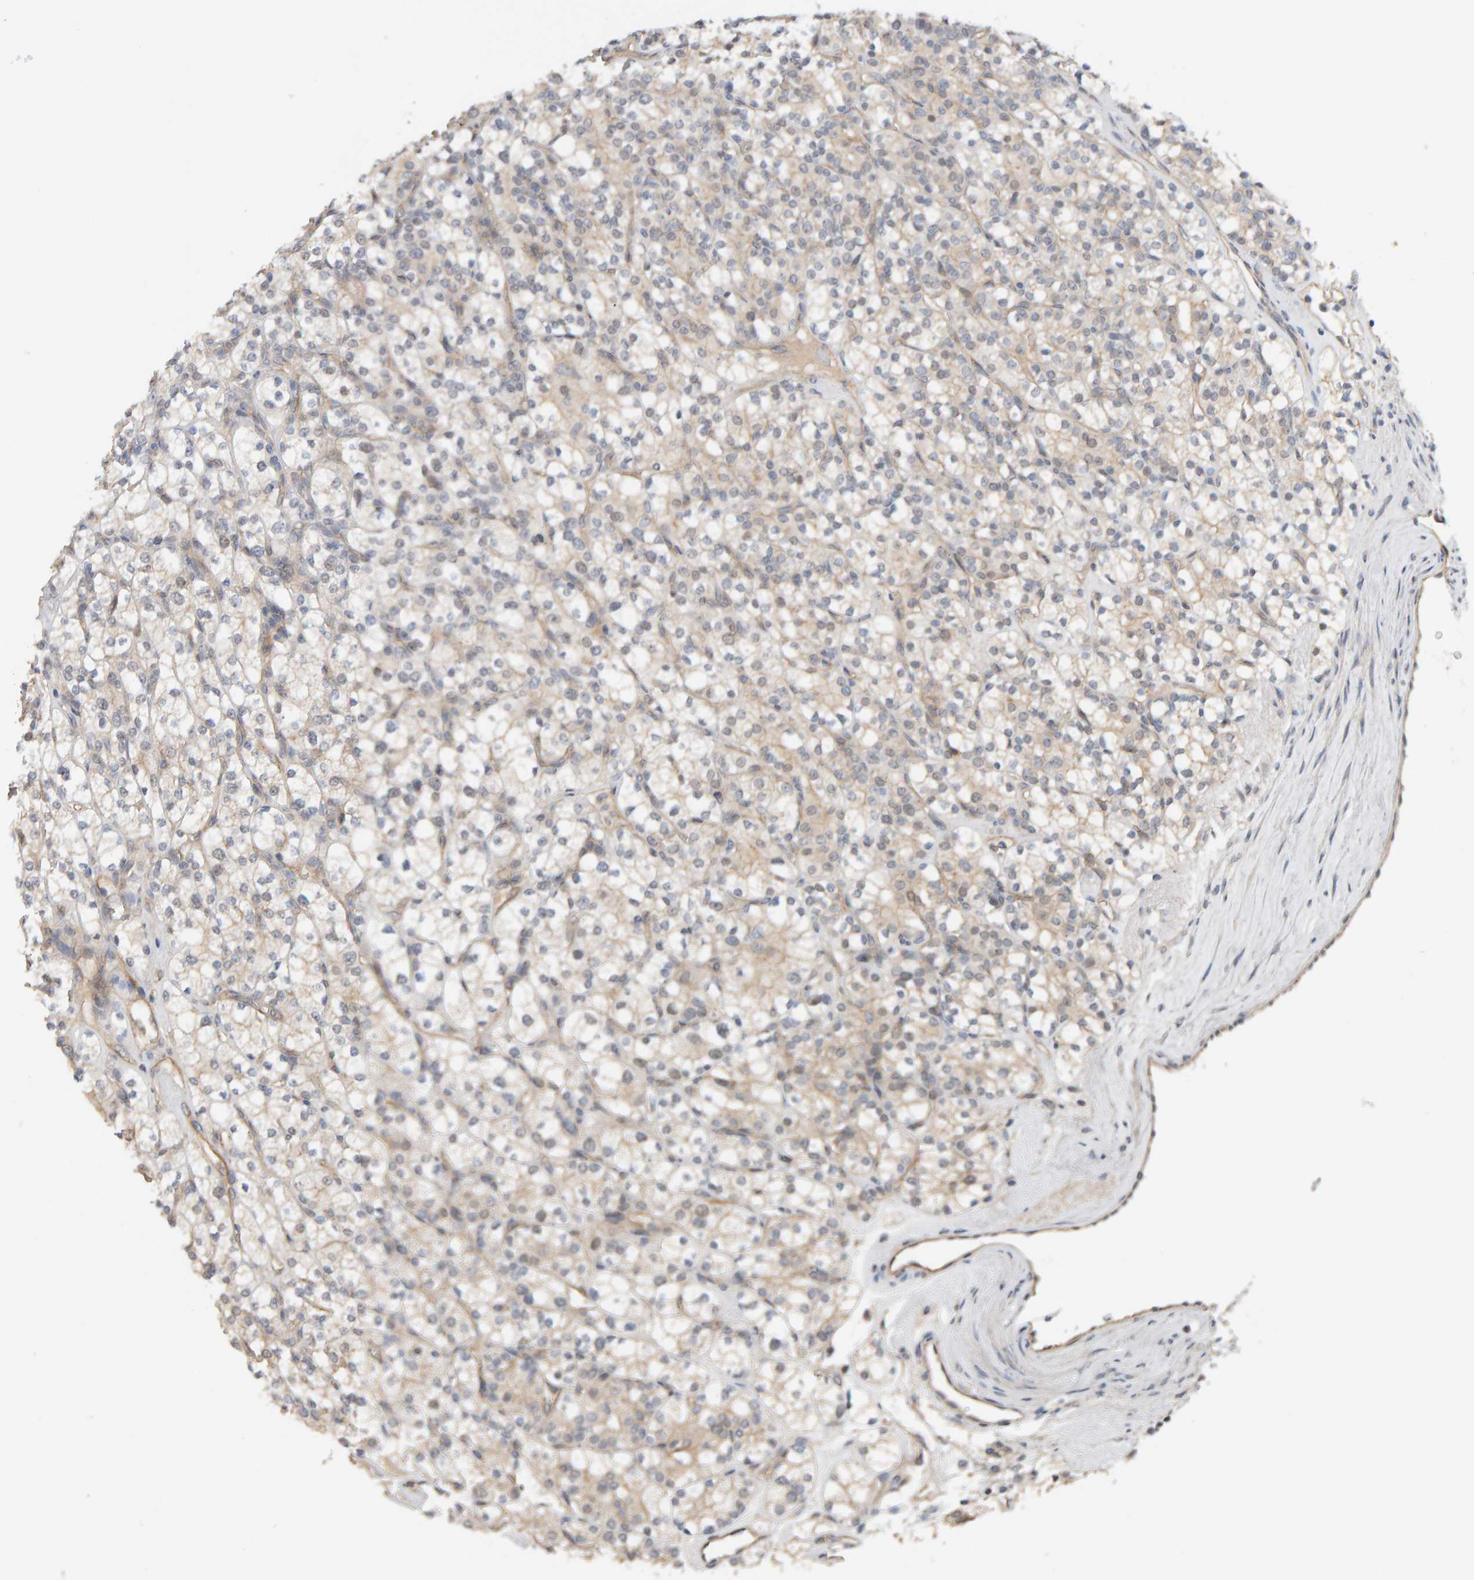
{"staining": {"intensity": "weak", "quantity": "<25%", "location": "cytoplasmic/membranous"}, "tissue": "renal cancer", "cell_type": "Tumor cells", "image_type": "cancer", "snomed": [{"axis": "morphology", "description": "Adenocarcinoma, NOS"}, {"axis": "topography", "description": "Kidney"}], "caption": "IHC image of neoplastic tissue: adenocarcinoma (renal) stained with DAB (3,3'-diaminobenzidine) displays no significant protein positivity in tumor cells. (DAB (3,3'-diaminobenzidine) IHC with hematoxylin counter stain).", "gene": "PPP1R16A", "patient": {"sex": "male", "age": 77}}